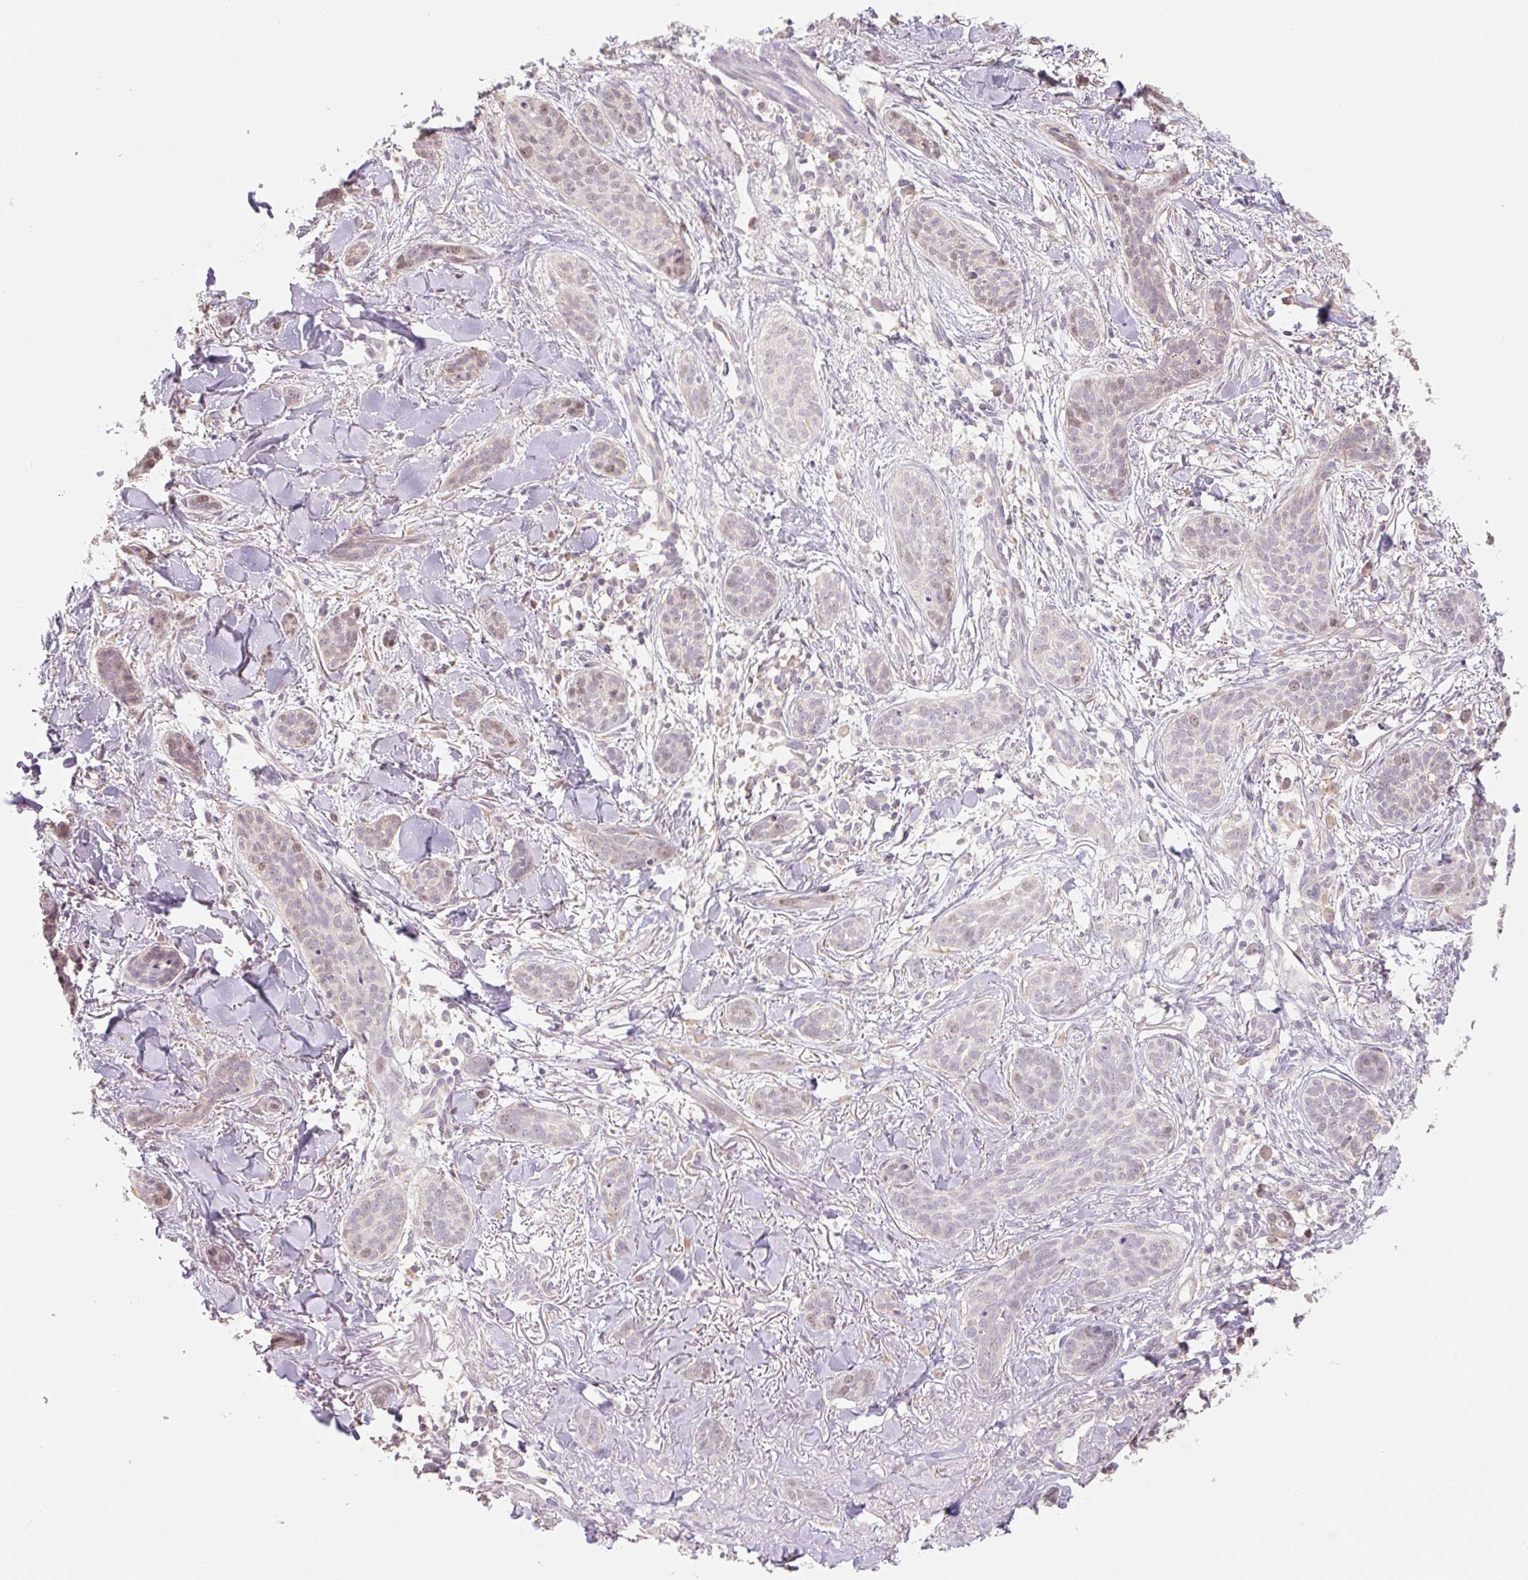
{"staining": {"intensity": "weak", "quantity": "25%-75%", "location": "nuclear"}, "tissue": "skin cancer", "cell_type": "Tumor cells", "image_type": "cancer", "snomed": [{"axis": "morphology", "description": "Basal cell carcinoma"}, {"axis": "topography", "description": "Skin"}], "caption": "Brown immunohistochemical staining in skin cancer reveals weak nuclear staining in about 25%-75% of tumor cells. (DAB (3,3'-diaminobenzidine) = brown stain, brightfield microscopy at high magnification).", "gene": "MIA2", "patient": {"sex": "male", "age": 52}}